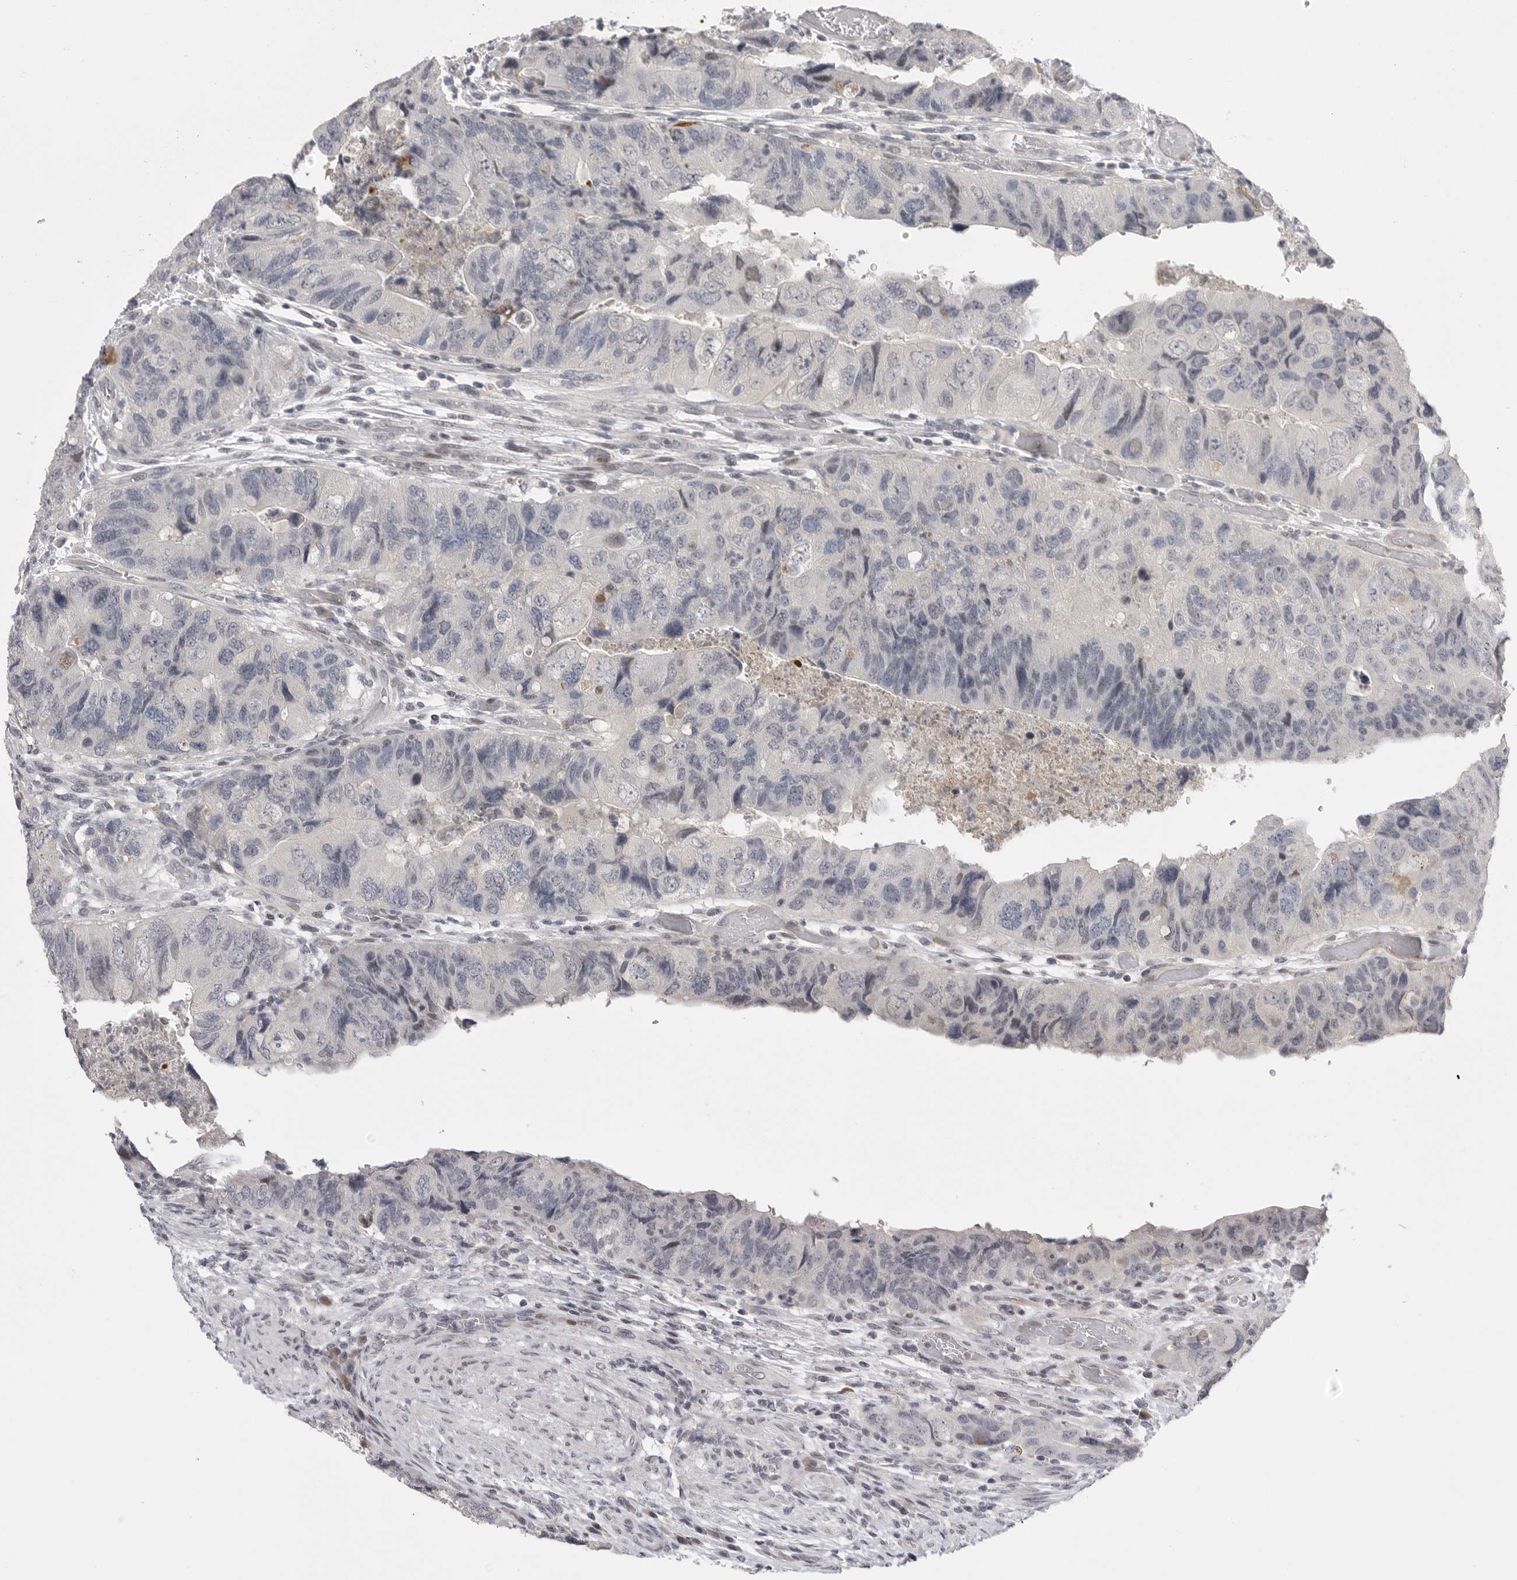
{"staining": {"intensity": "negative", "quantity": "none", "location": "none"}, "tissue": "colorectal cancer", "cell_type": "Tumor cells", "image_type": "cancer", "snomed": [{"axis": "morphology", "description": "Adenocarcinoma, NOS"}, {"axis": "topography", "description": "Rectum"}], "caption": "Colorectal cancer was stained to show a protein in brown. There is no significant staining in tumor cells. (Stains: DAB IHC with hematoxylin counter stain, Microscopy: brightfield microscopy at high magnification).", "gene": "FBXO43", "patient": {"sex": "male", "age": 63}}